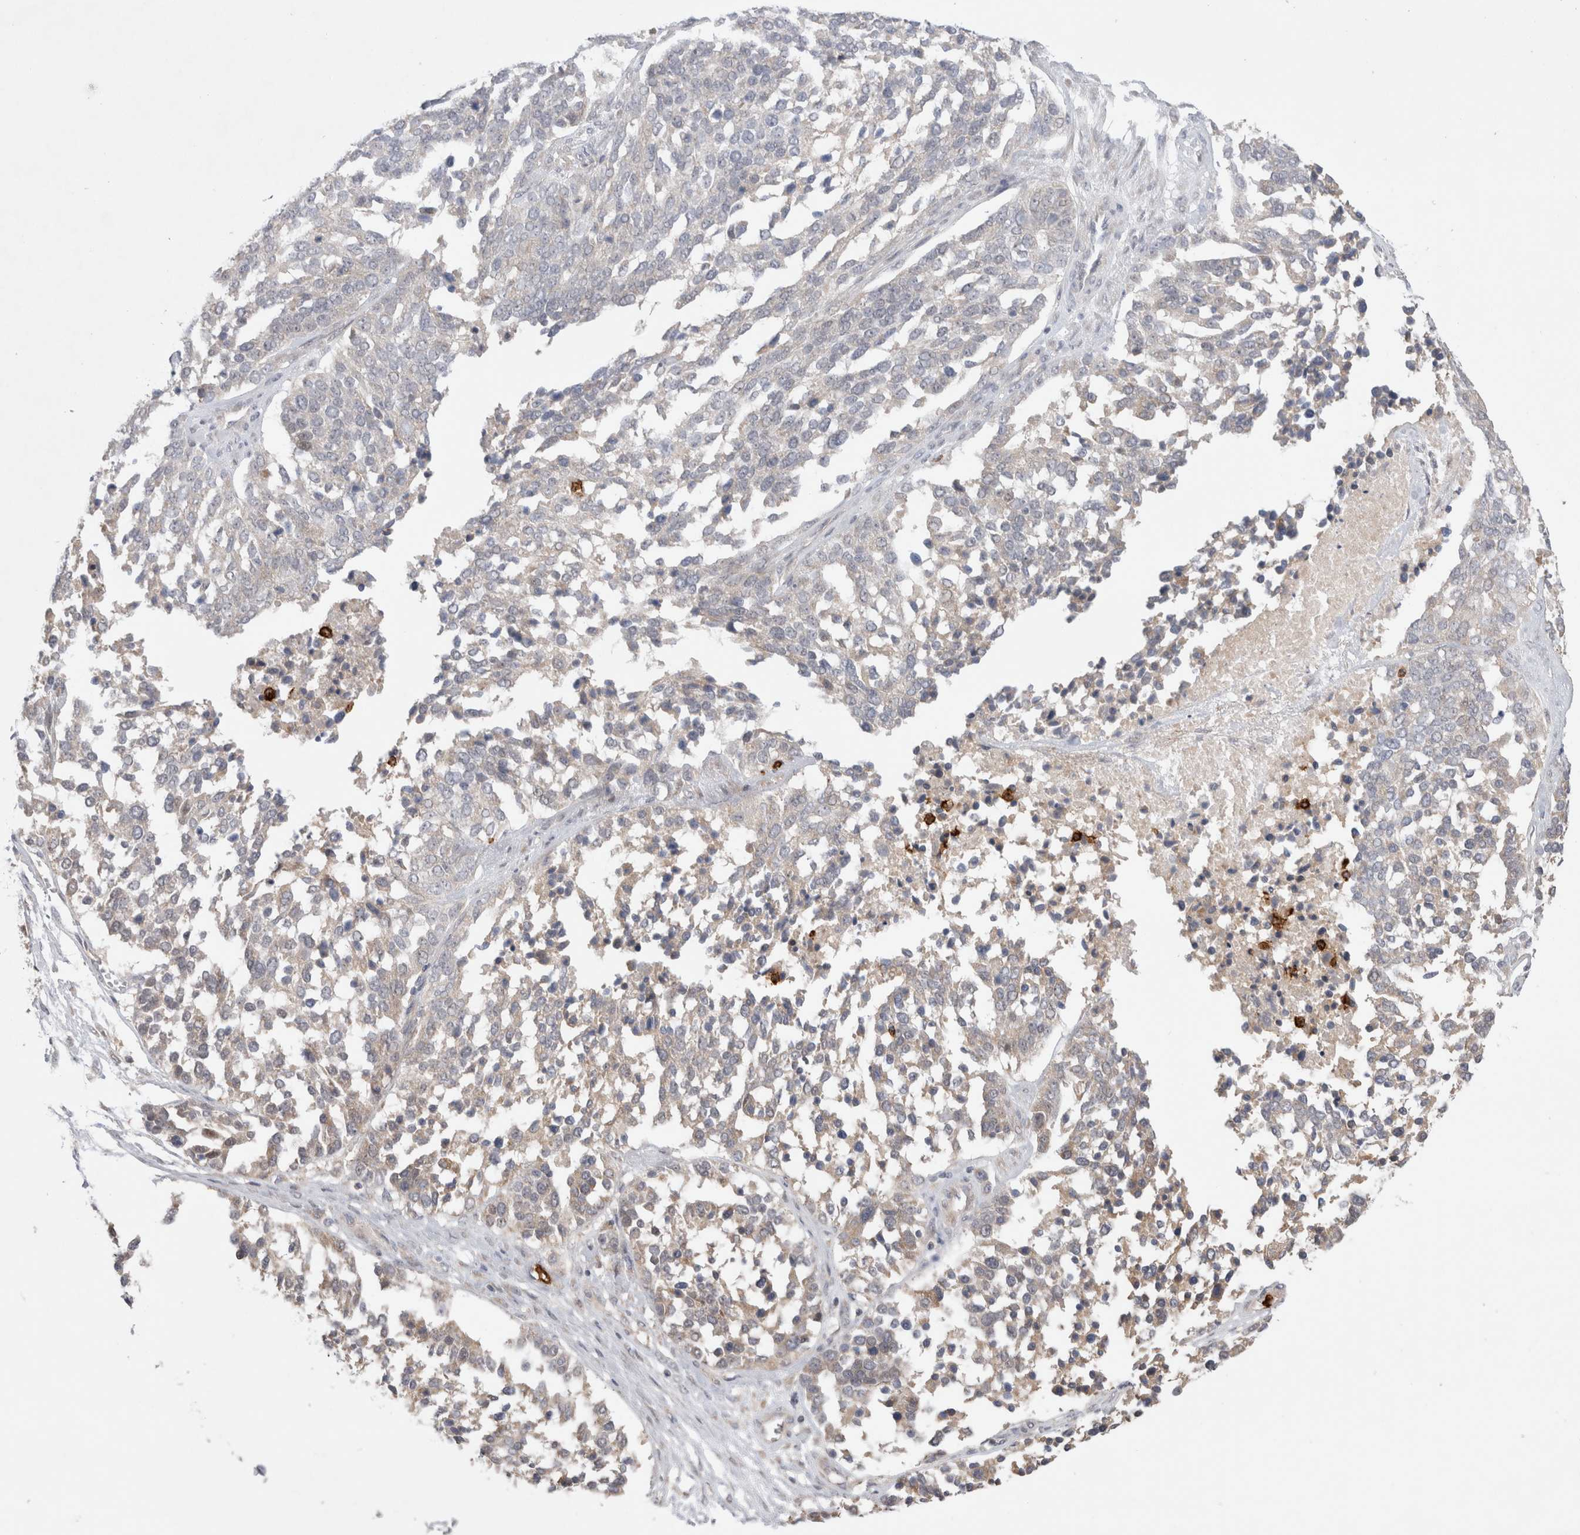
{"staining": {"intensity": "weak", "quantity": "<25%", "location": "cytoplasmic/membranous"}, "tissue": "ovarian cancer", "cell_type": "Tumor cells", "image_type": "cancer", "snomed": [{"axis": "morphology", "description": "Cystadenocarcinoma, serous, NOS"}, {"axis": "topography", "description": "Ovary"}], "caption": "This is a histopathology image of immunohistochemistry staining of ovarian serous cystadenocarcinoma, which shows no expression in tumor cells. The staining is performed using DAB brown chromogen with nuclei counter-stained in using hematoxylin.", "gene": "GSDMB", "patient": {"sex": "female", "age": 44}}